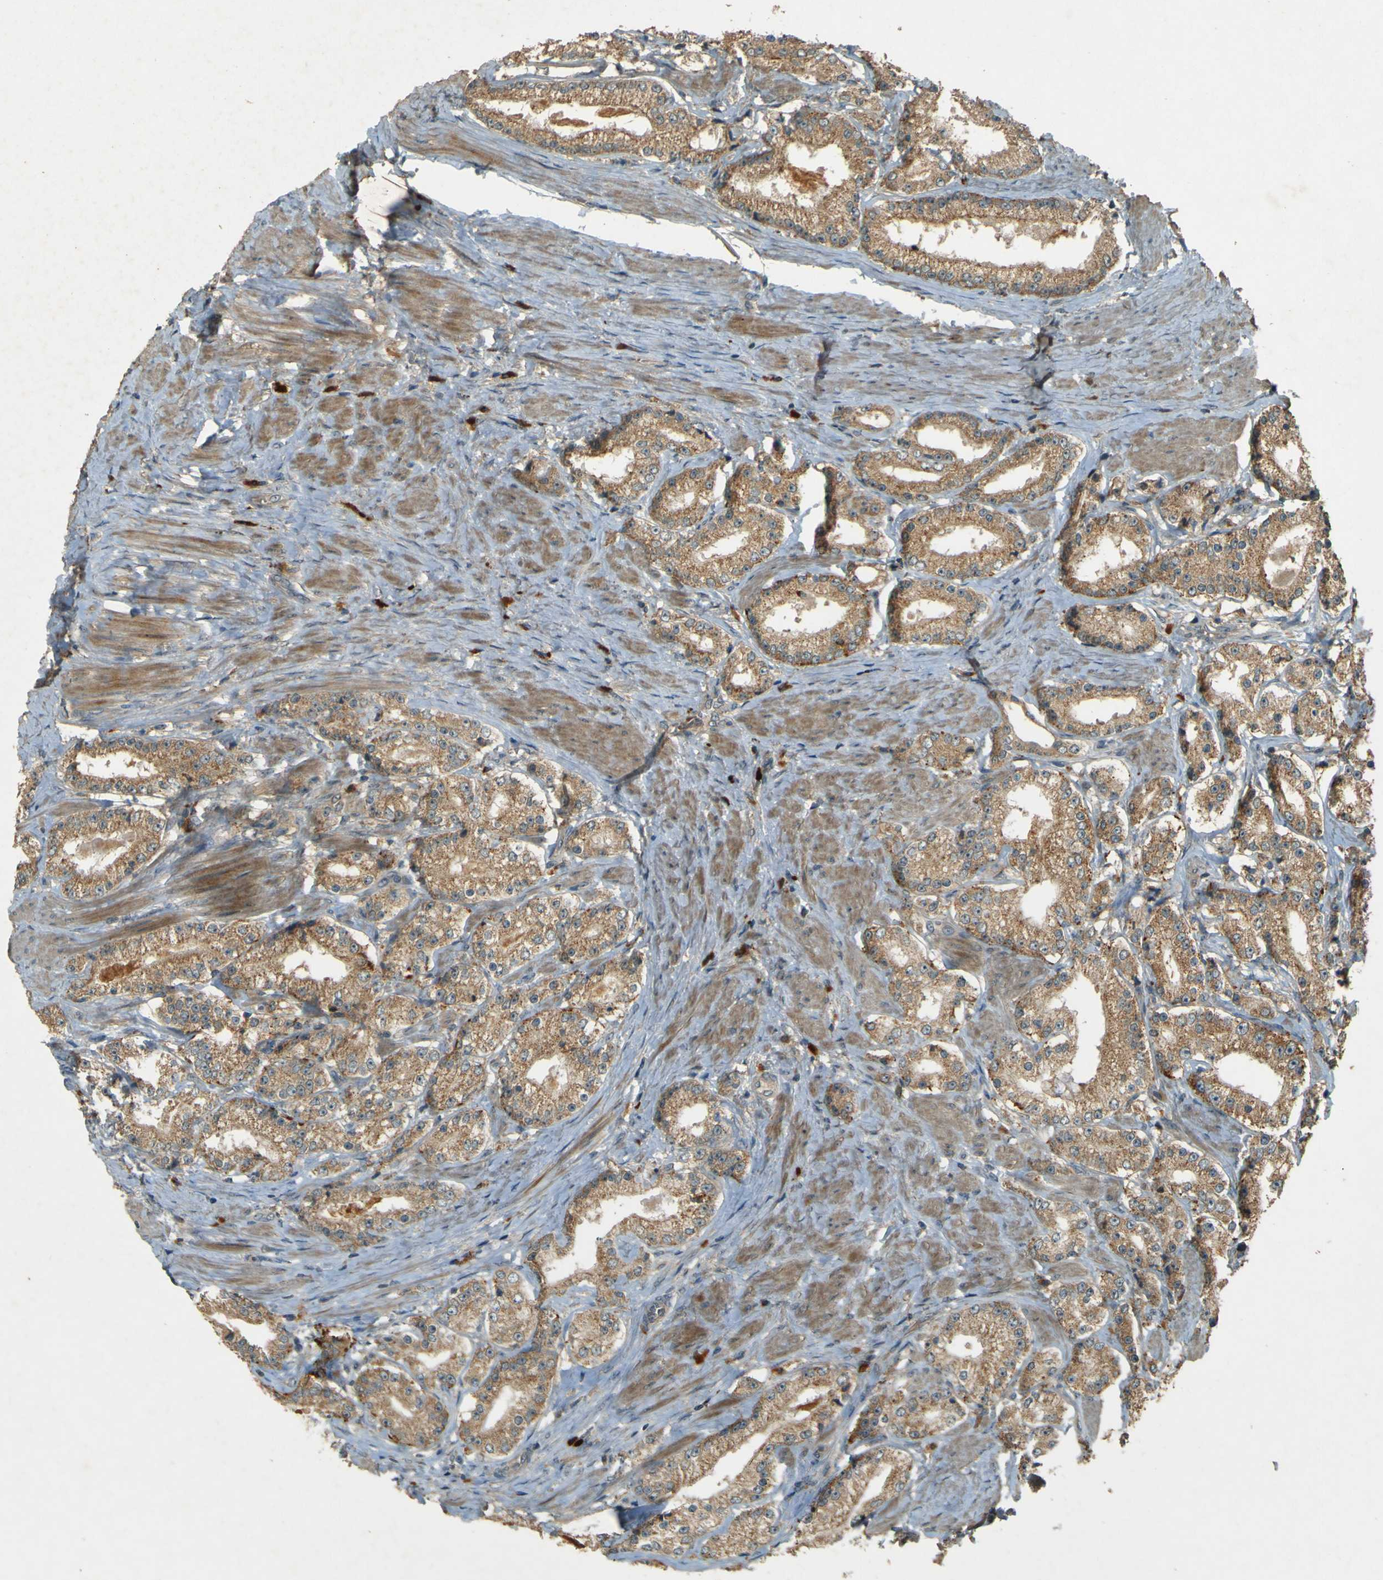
{"staining": {"intensity": "weak", "quantity": ">75%", "location": "cytoplasmic/membranous"}, "tissue": "prostate cancer", "cell_type": "Tumor cells", "image_type": "cancer", "snomed": [{"axis": "morphology", "description": "Adenocarcinoma, Low grade"}, {"axis": "topography", "description": "Prostate"}], "caption": "IHC of human prostate cancer exhibits low levels of weak cytoplasmic/membranous positivity in approximately >75% of tumor cells.", "gene": "MPDZ", "patient": {"sex": "male", "age": 63}}